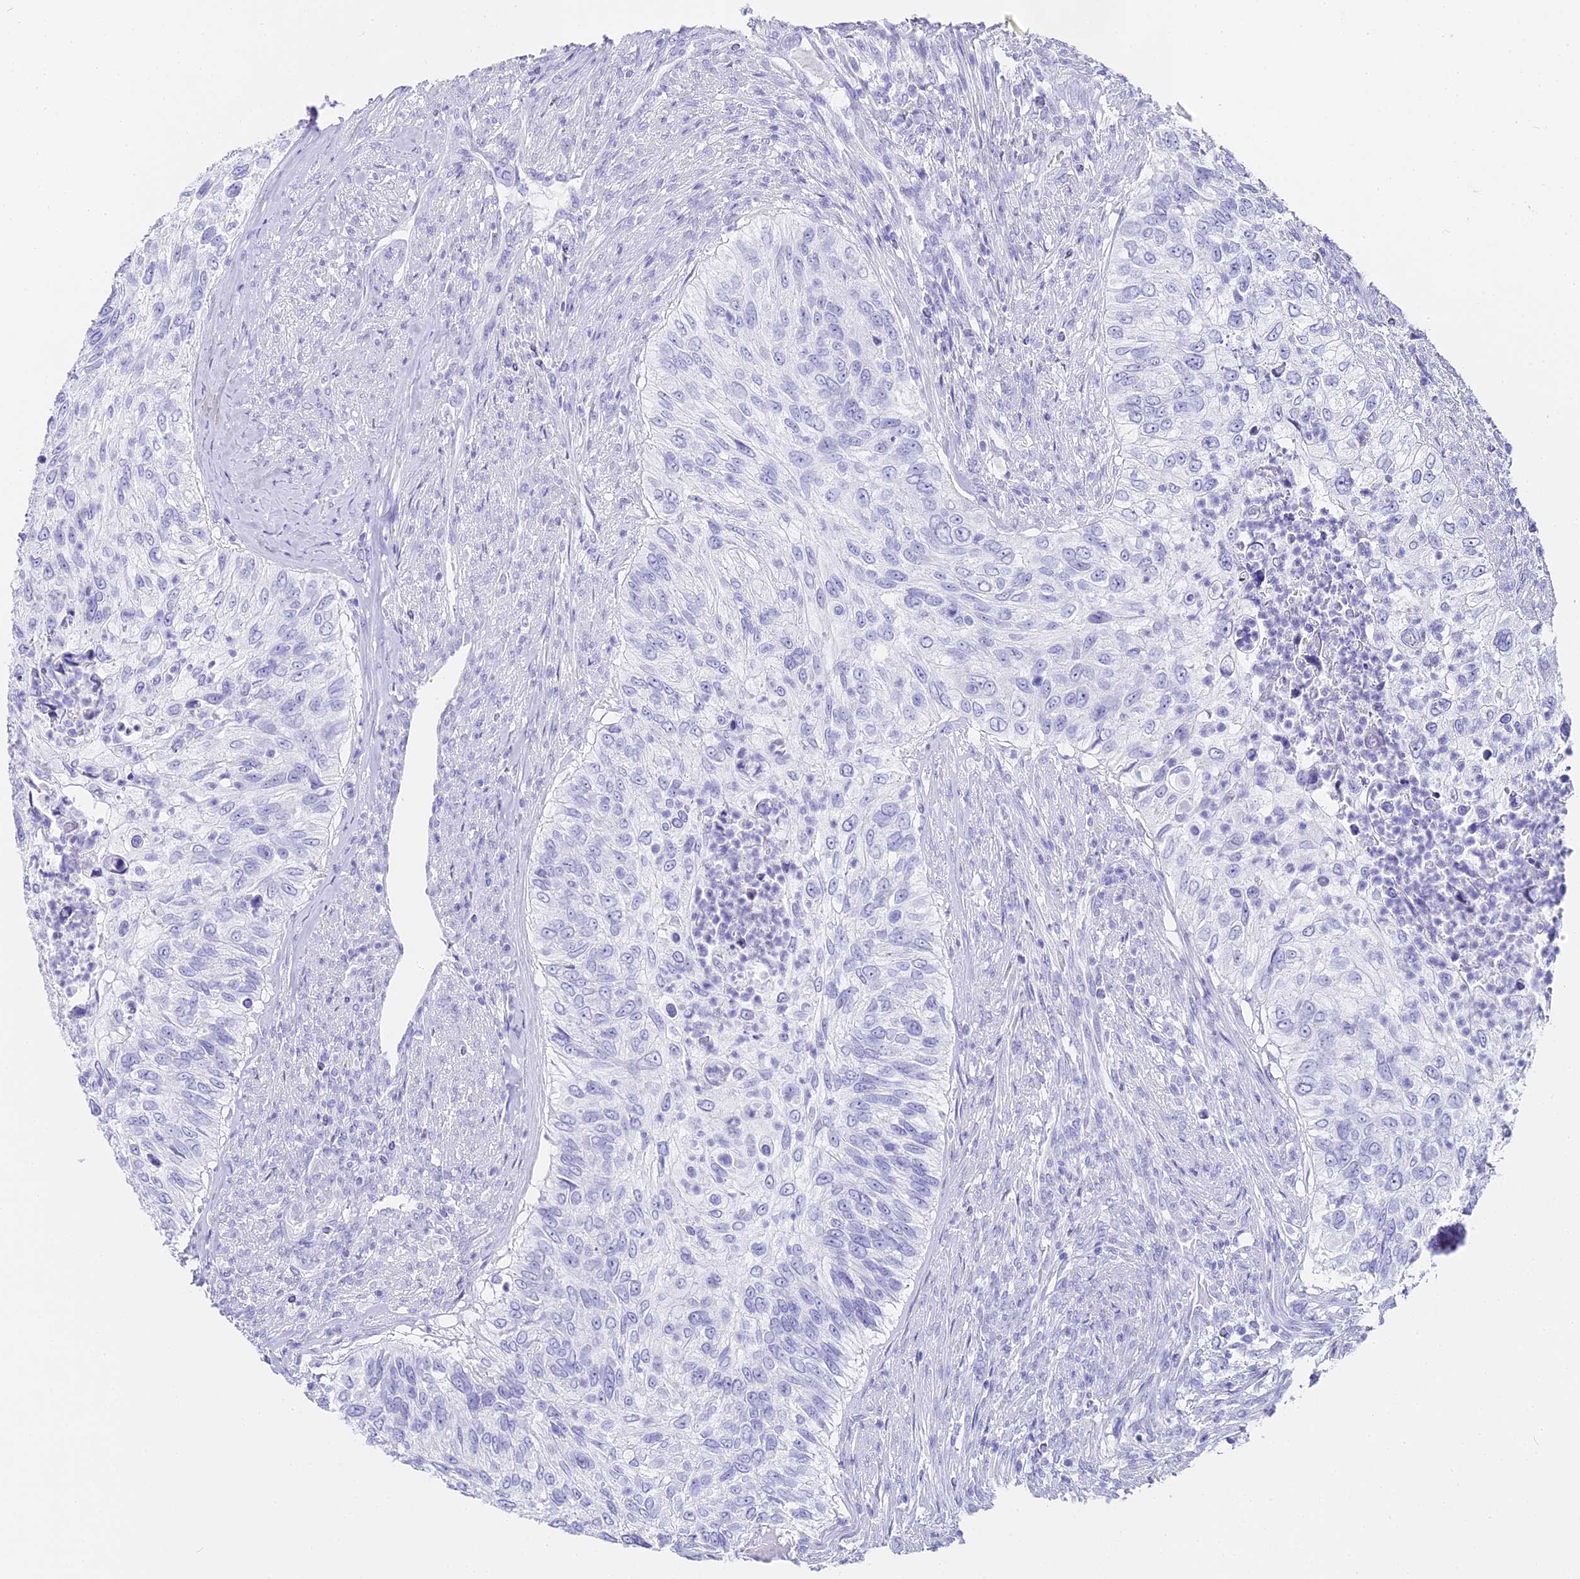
{"staining": {"intensity": "negative", "quantity": "none", "location": "none"}, "tissue": "urothelial cancer", "cell_type": "Tumor cells", "image_type": "cancer", "snomed": [{"axis": "morphology", "description": "Urothelial carcinoma, High grade"}, {"axis": "topography", "description": "Urinary bladder"}], "caption": "There is no significant expression in tumor cells of urothelial cancer.", "gene": "ABHD14A-ACY1", "patient": {"sex": "female", "age": 60}}